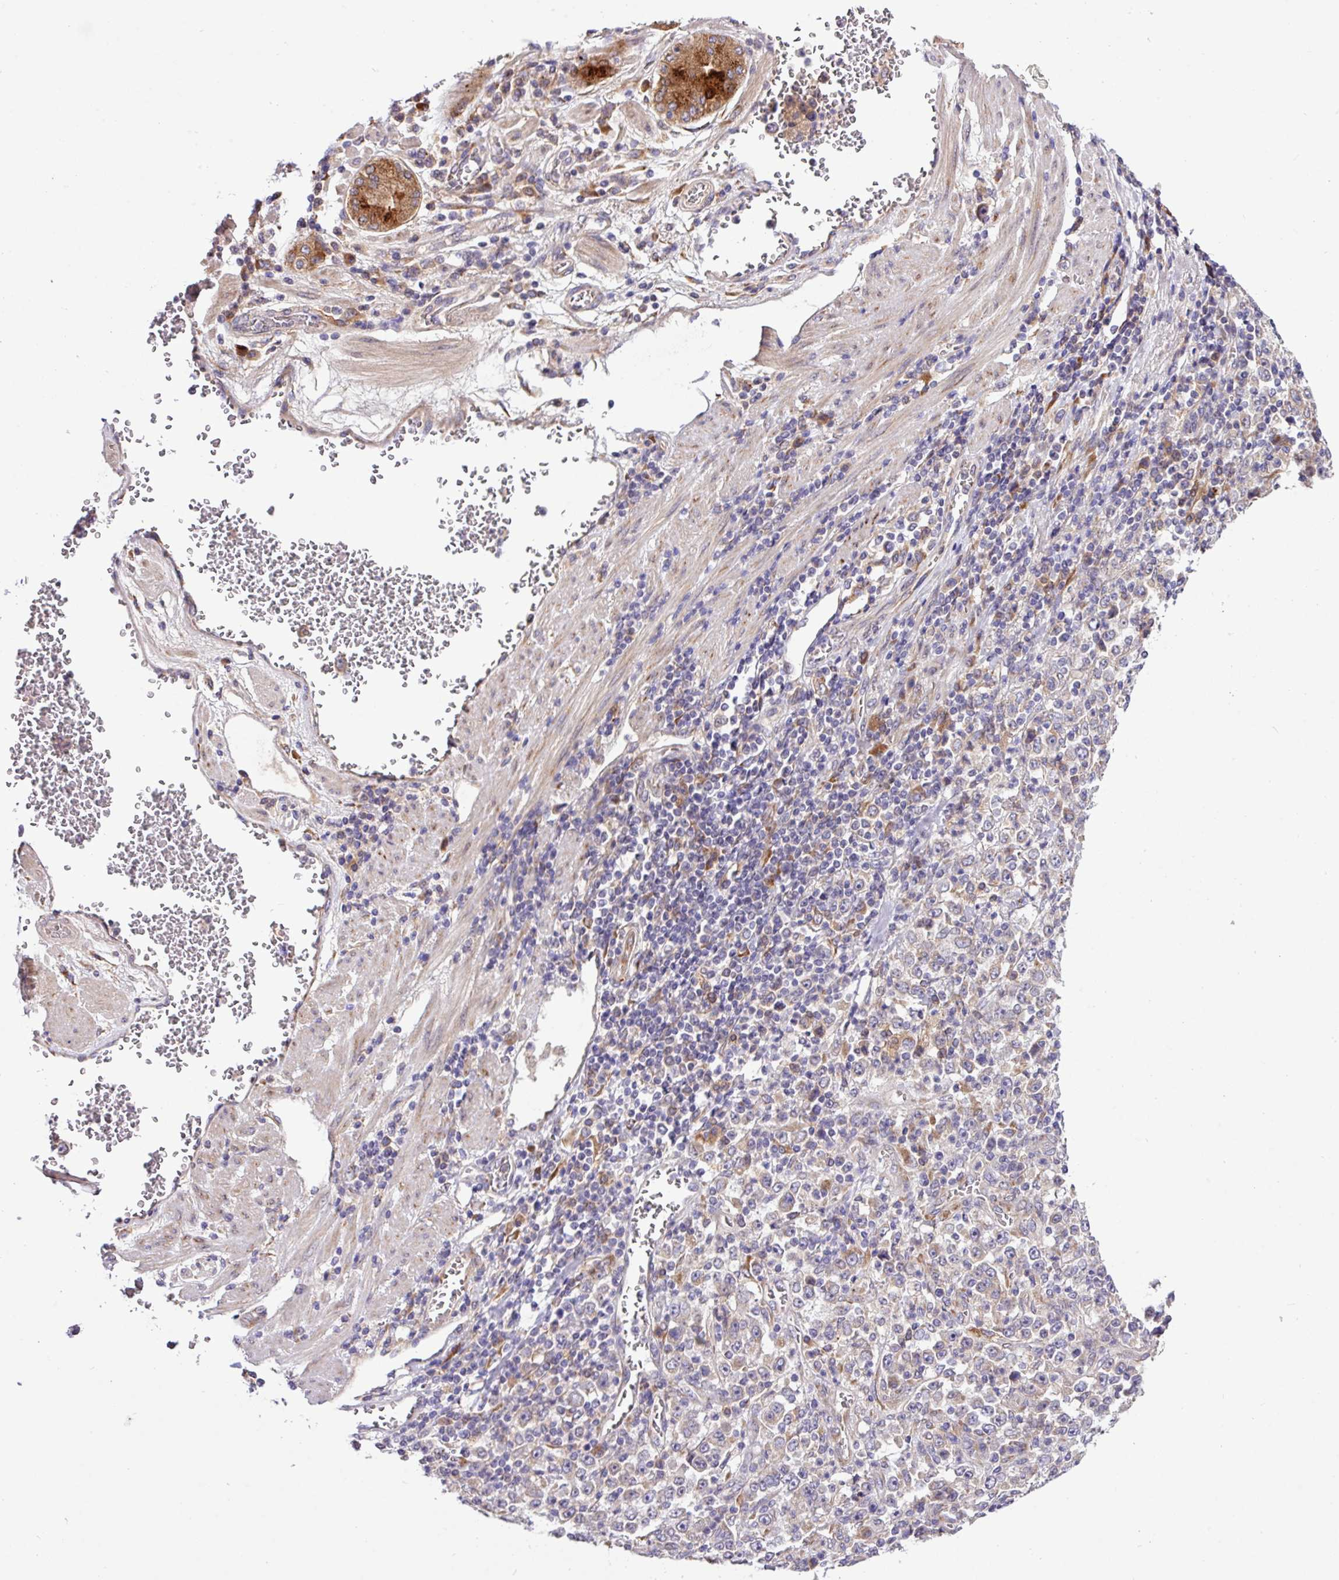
{"staining": {"intensity": "negative", "quantity": "none", "location": "none"}, "tissue": "stomach cancer", "cell_type": "Tumor cells", "image_type": "cancer", "snomed": [{"axis": "morphology", "description": "Normal tissue, NOS"}, {"axis": "morphology", "description": "Adenocarcinoma, NOS"}, {"axis": "topography", "description": "Stomach, upper"}, {"axis": "topography", "description": "Stomach"}], "caption": "A high-resolution micrograph shows immunohistochemistry (IHC) staining of stomach cancer (adenocarcinoma), which displays no significant expression in tumor cells.", "gene": "TM2D2", "patient": {"sex": "male", "age": 59}}